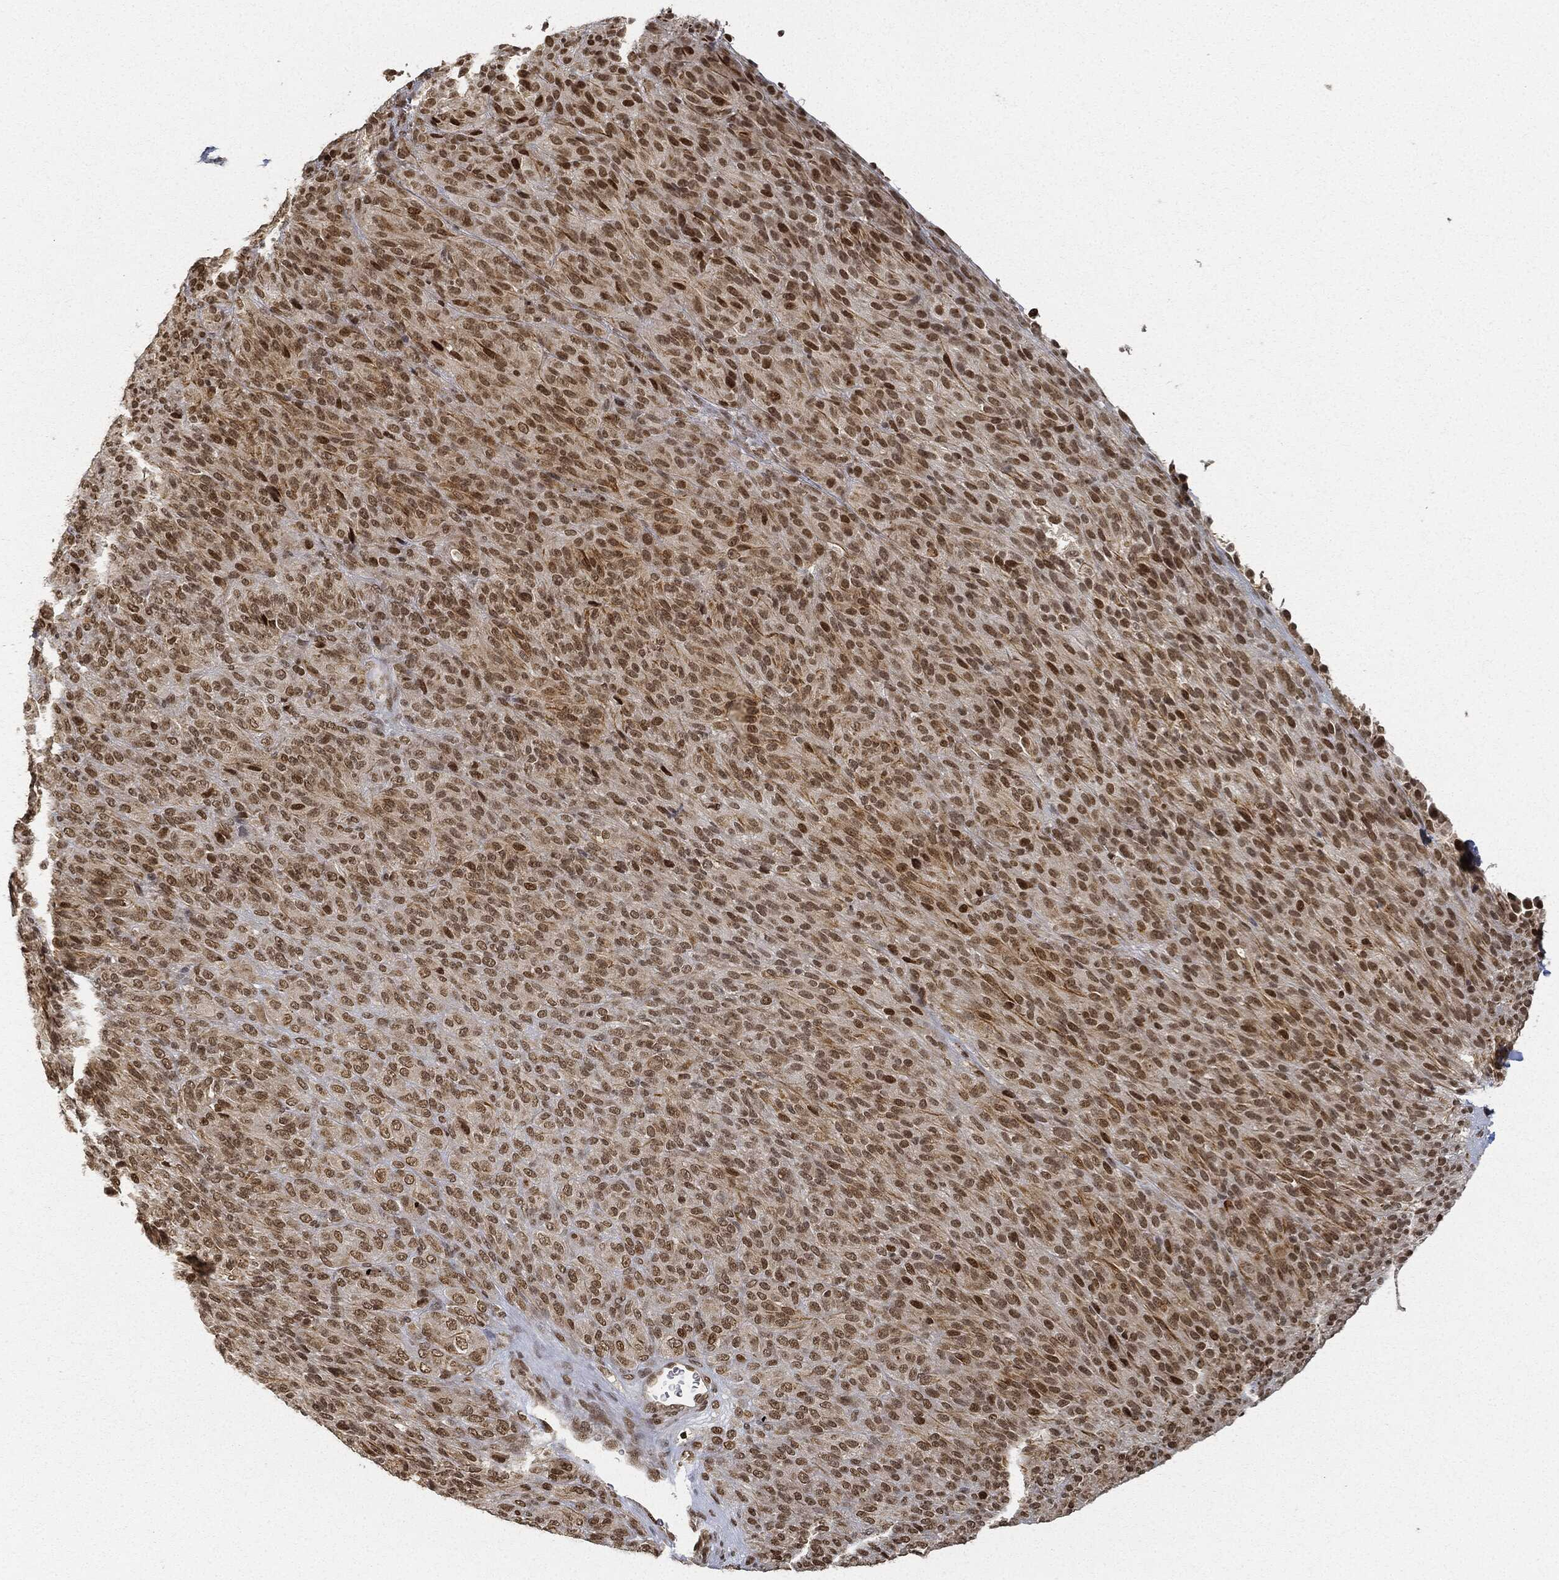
{"staining": {"intensity": "strong", "quantity": "<25%", "location": "nuclear"}, "tissue": "melanoma", "cell_type": "Tumor cells", "image_type": "cancer", "snomed": [{"axis": "morphology", "description": "Malignant melanoma, Metastatic site"}, {"axis": "topography", "description": "Brain"}], "caption": "An immunohistochemistry photomicrograph of neoplastic tissue is shown. Protein staining in brown shows strong nuclear positivity in malignant melanoma (metastatic site) within tumor cells.", "gene": "CIB1", "patient": {"sex": "female", "age": 56}}